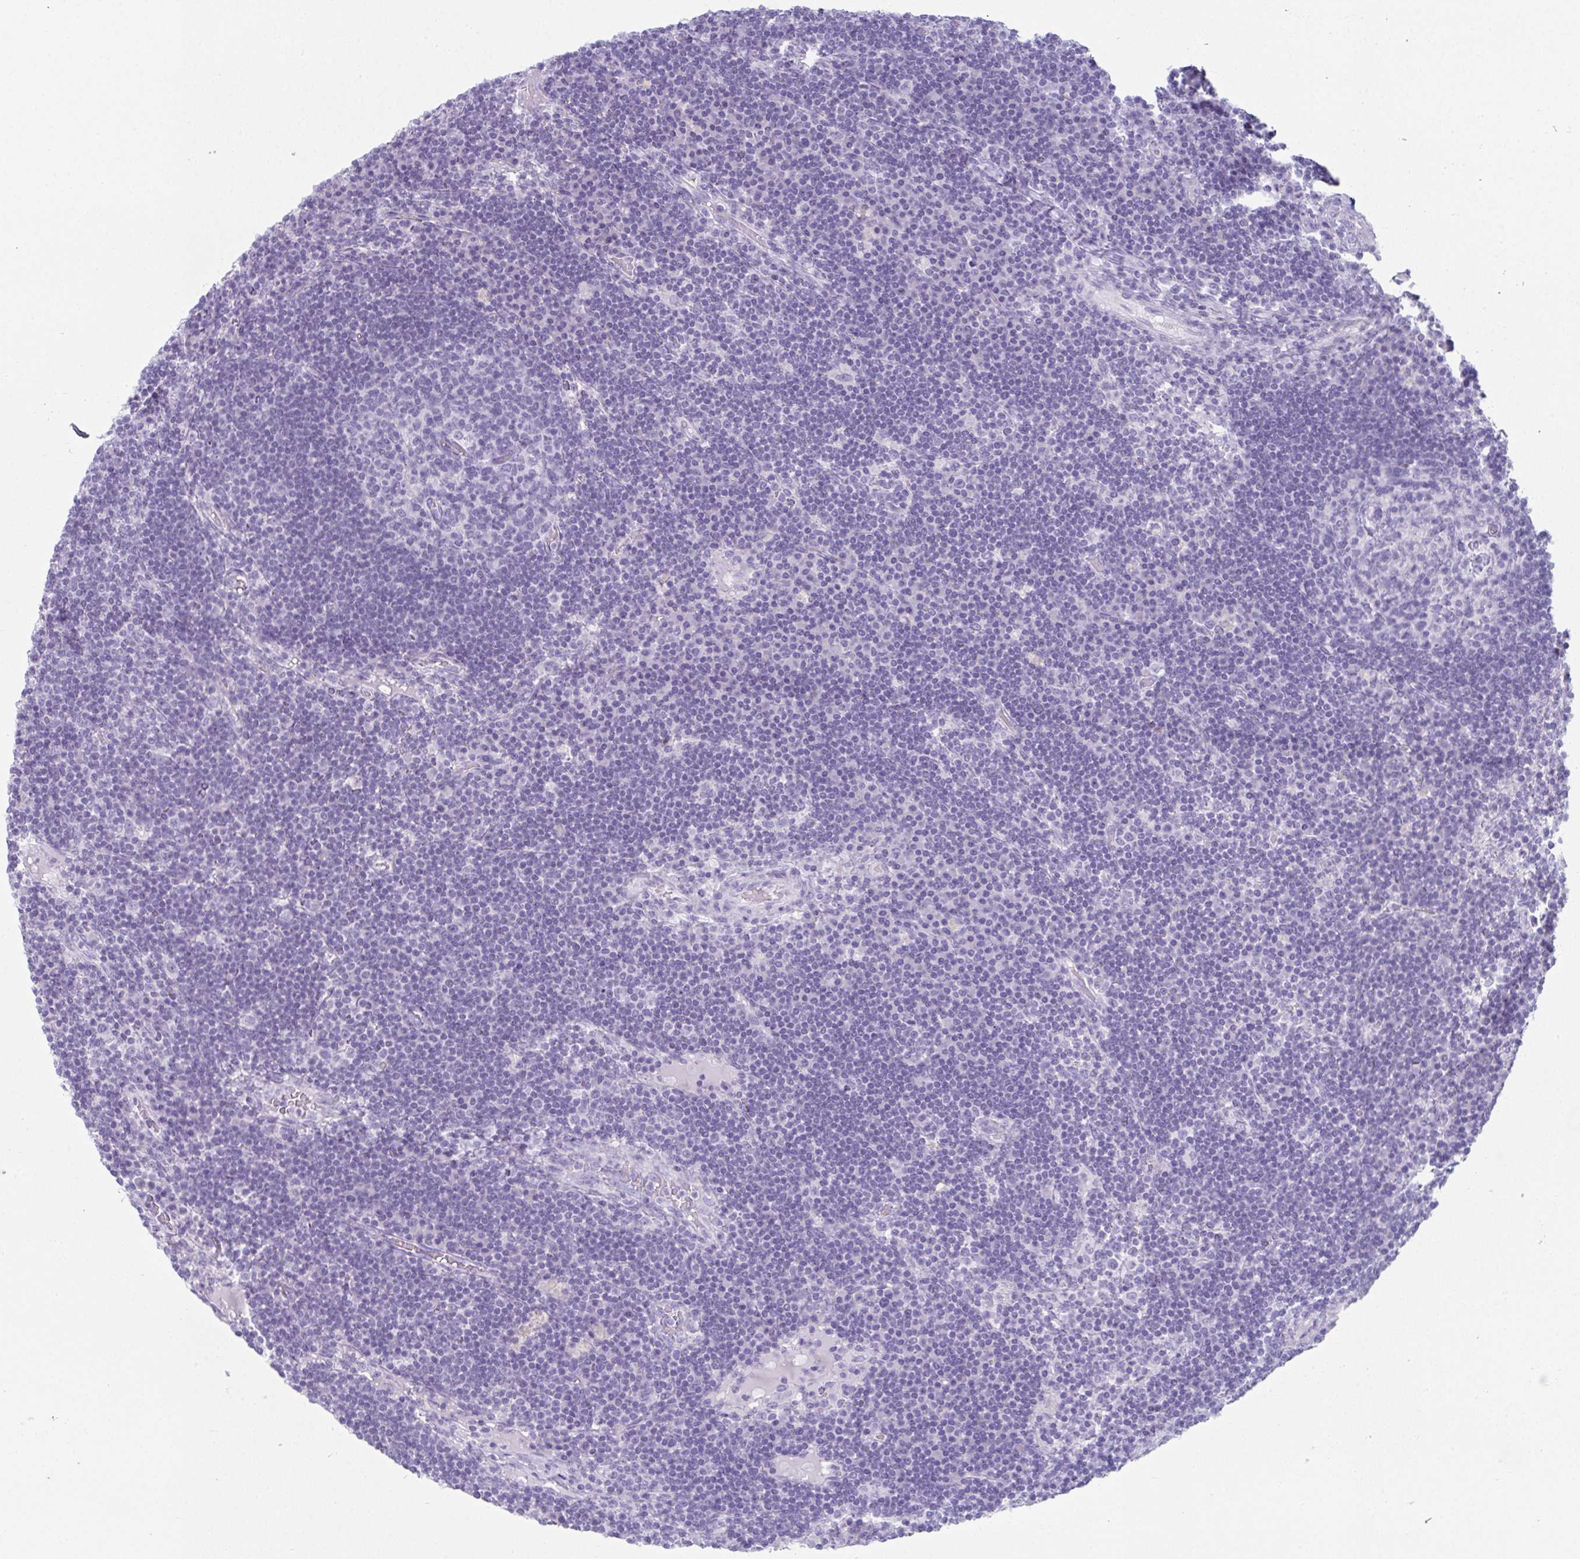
{"staining": {"intensity": "negative", "quantity": "none", "location": "none"}, "tissue": "lymph node", "cell_type": "Germinal center cells", "image_type": "normal", "snomed": [{"axis": "morphology", "description": "Normal tissue, NOS"}, {"axis": "topography", "description": "Lymph node"}], "caption": "Immunohistochemical staining of benign lymph node exhibits no significant staining in germinal center cells. The staining was performed using DAB to visualize the protein expression in brown, while the nuclei were stained in blue with hematoxylin (Magnification: 20x).", "gene": "SYCP1", "patient": {"sex": "male", "age": 67}}